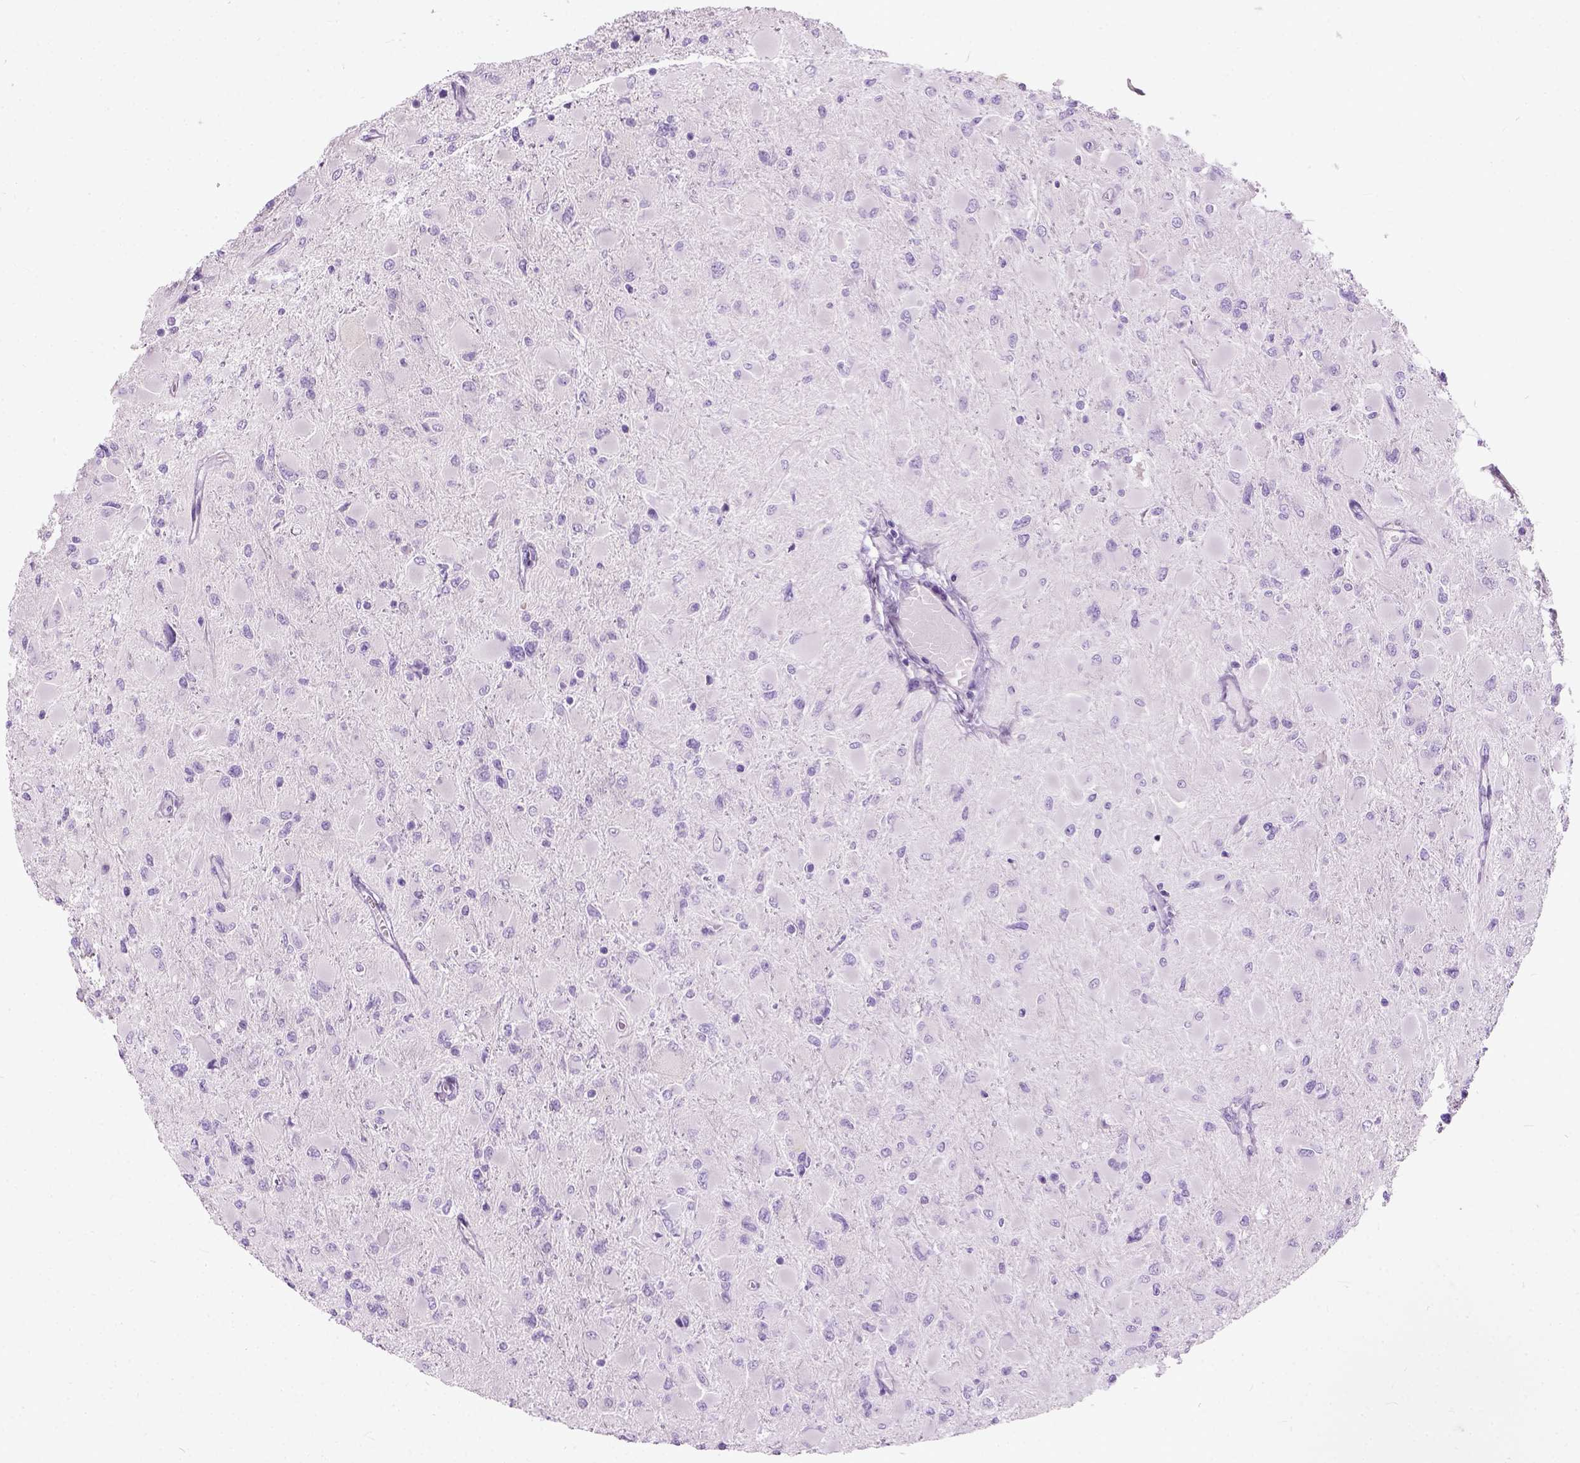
{"staining": {"intensity": "negative", "quantity": "none", "location": "none"}, "tissue": "glioma", "cell_type": "Tumor cells", "image_type": "cancer", "snomed": [{"axis": "morphology", "description": "Glioma, malignant, High grade"}, {"axis": "topography", "description": "Cerebral cortex"}], "caption": "Tumor cells show no significant protein positivity in glioma.", "gene": "TRIM72", "patient": {"sex": "female", "age": 36}}